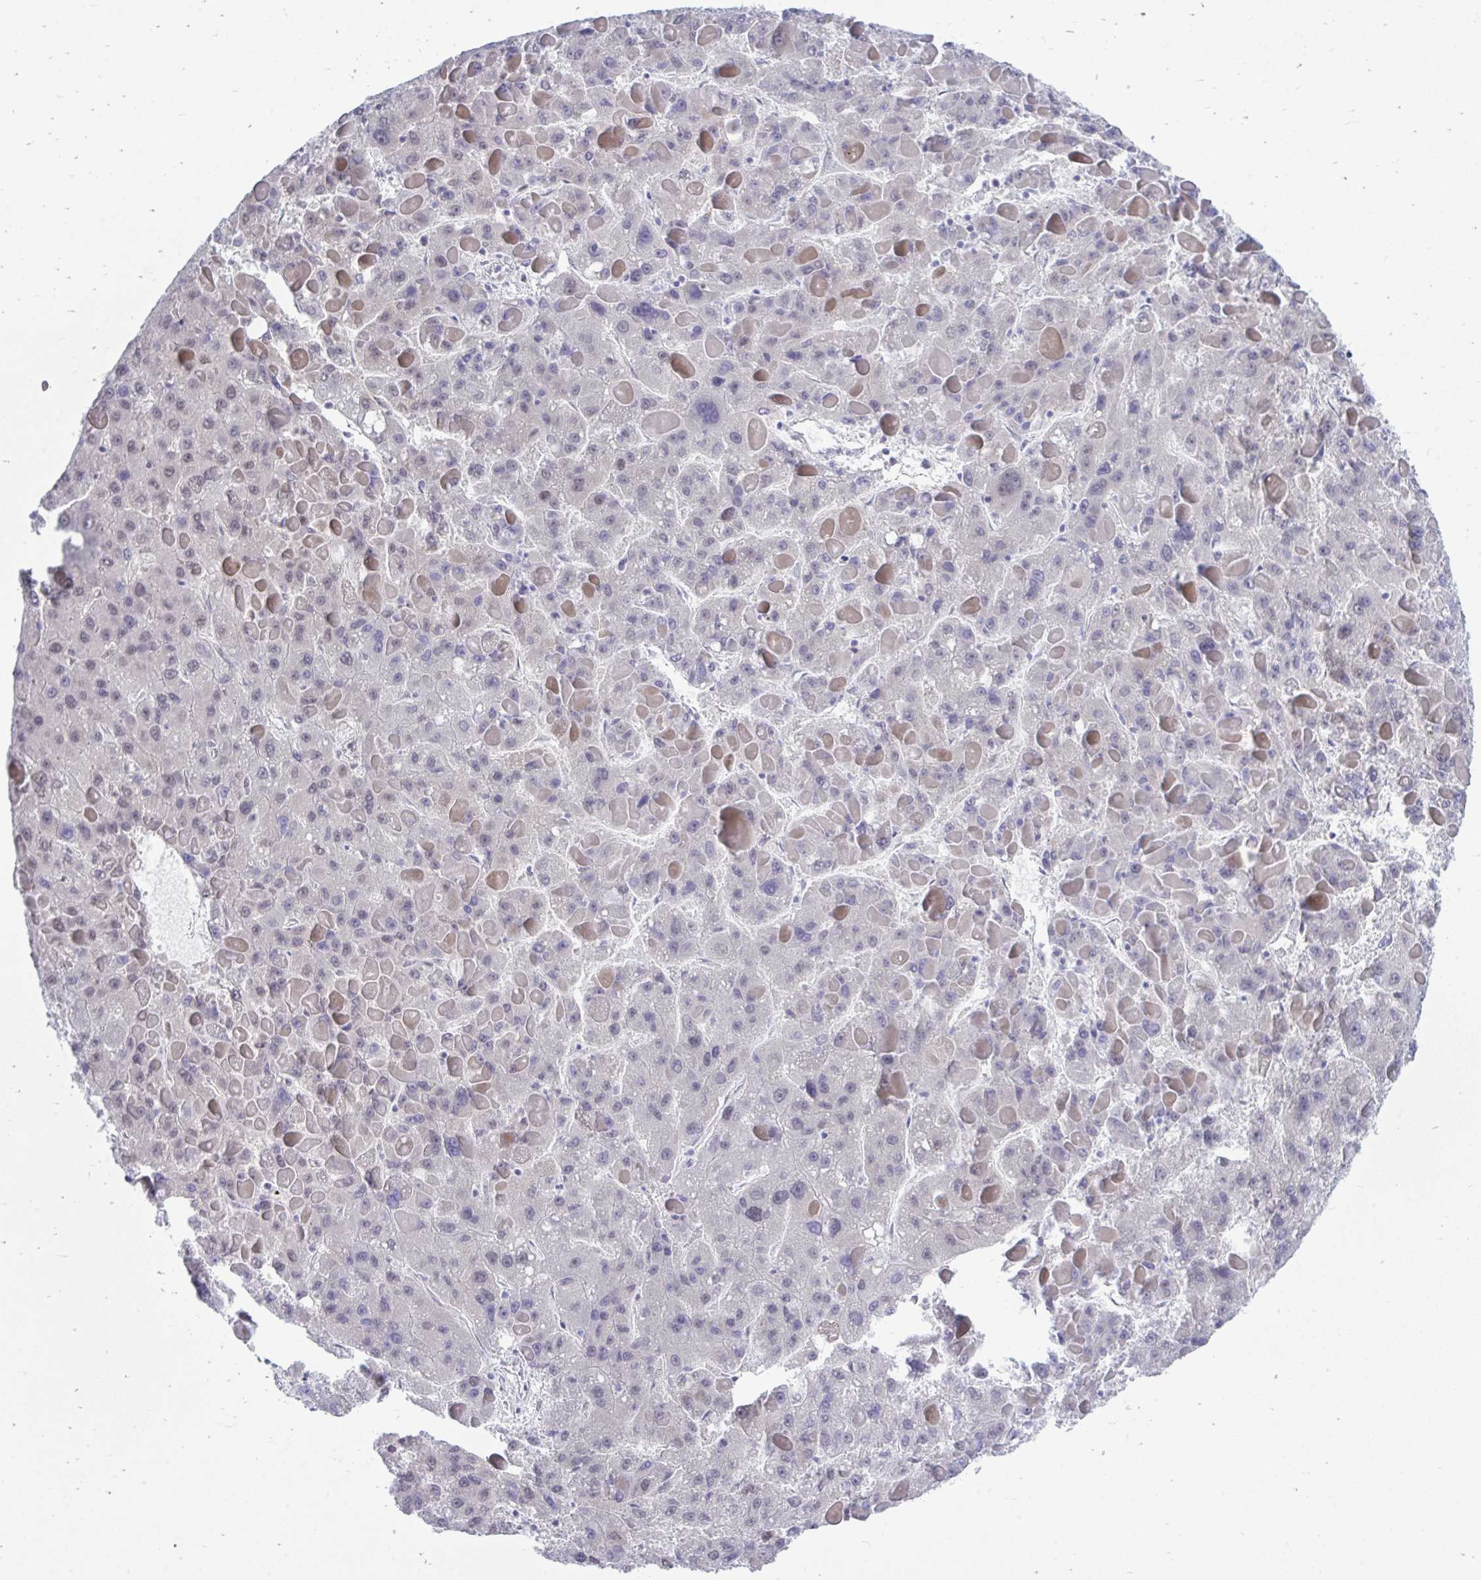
{"staining": {"intensity": "negative", "quantity": "none", "location": "none"}, "tissue": "liver cancer", "cell_type": "Tumor cells", "image_type": "cancer", "snomed": [{"axis": "morphology", "description": "Carcinoma, Hepatocellular, NOS"}, {"axis": "topography", "description": "Liver"}], "caption": "Liver cancer was stained to show a protein in brown. There is no significant expression in tumor cells.", "gene": "SELENON", "patient": {"sex": "female", "age": 82}}